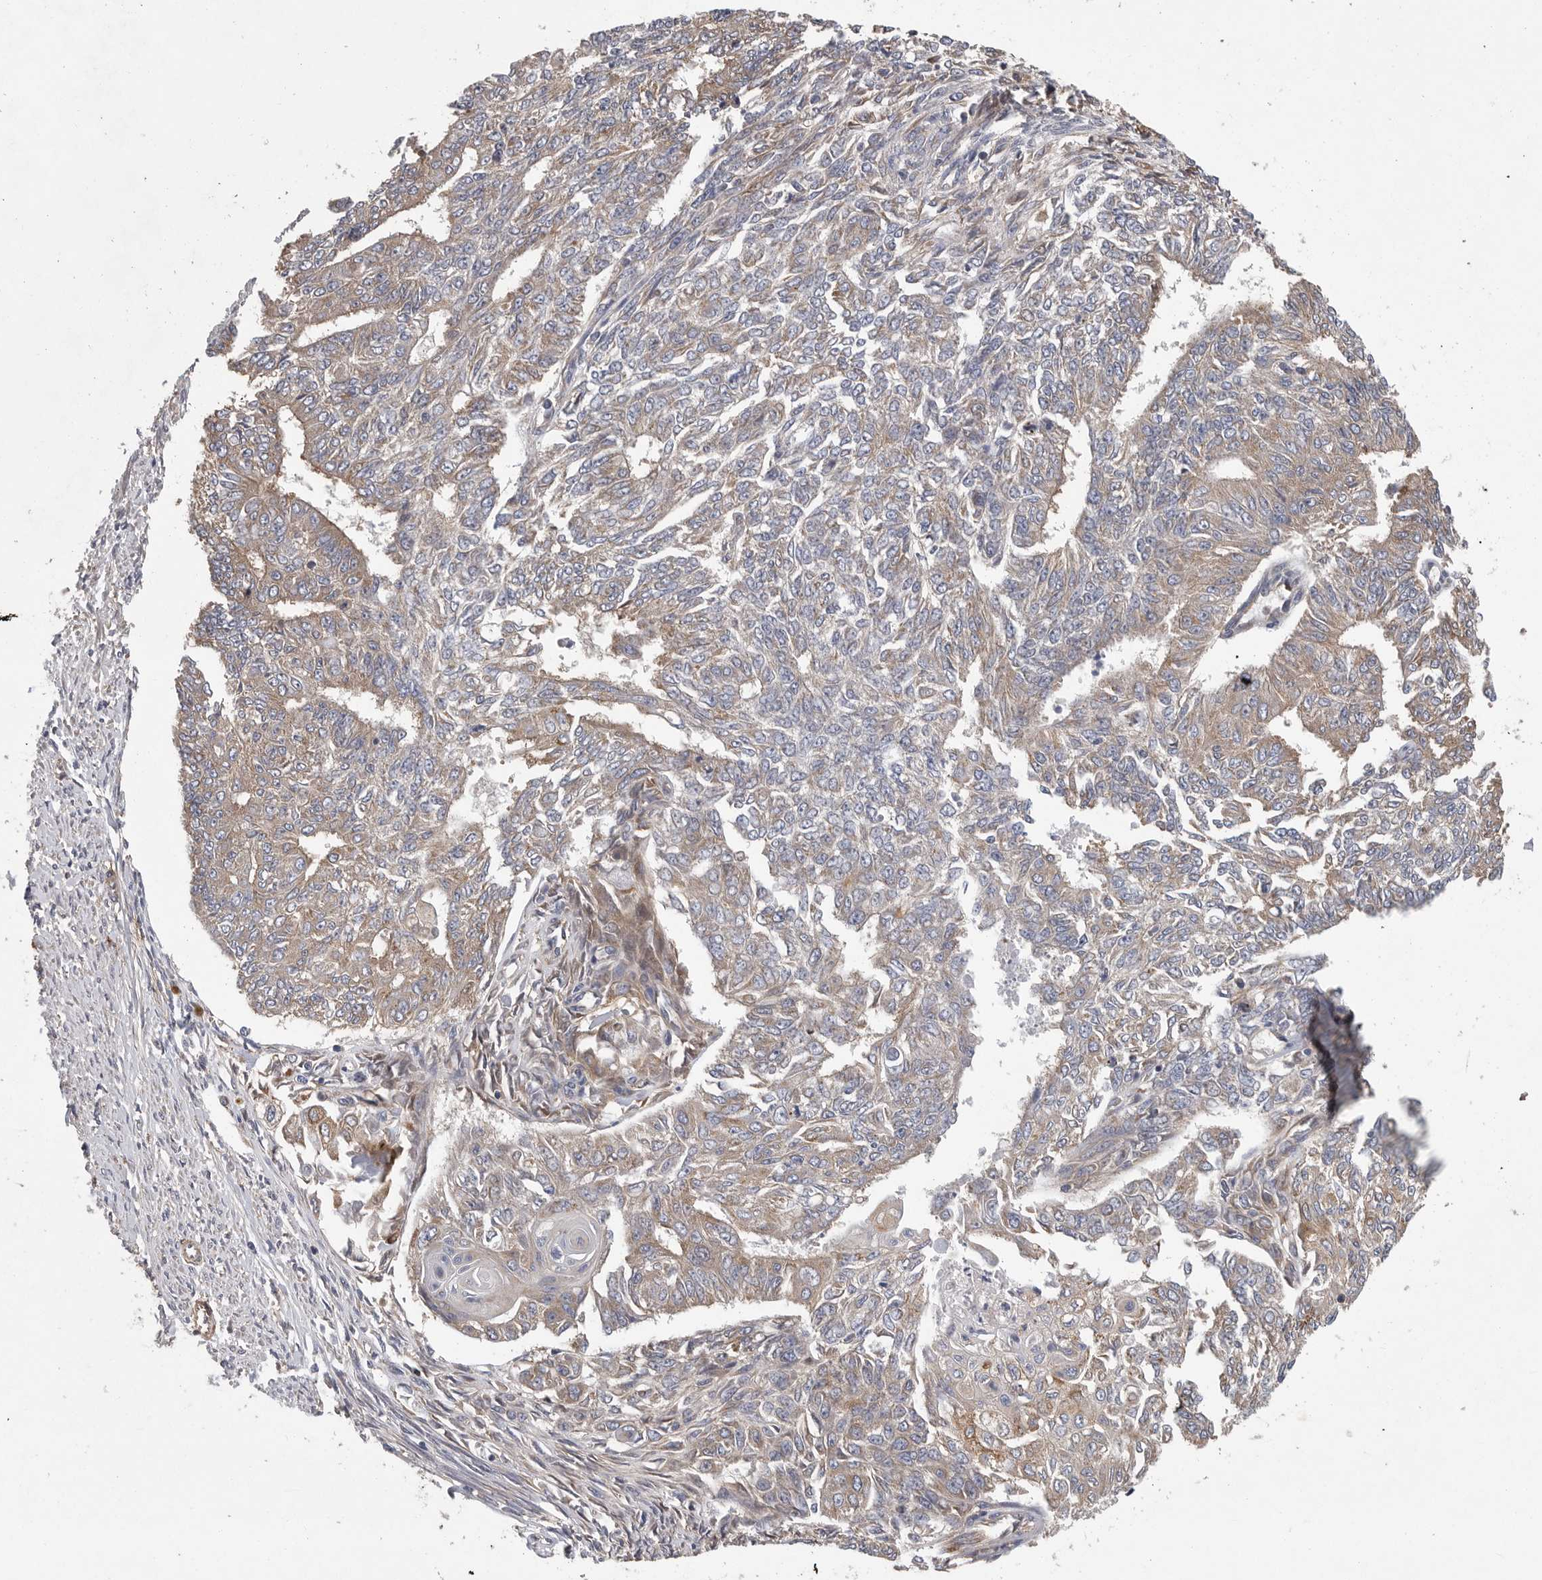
{"staining": {"intensity": "weak", "quantity": ">75%", "location": "cytoplasmic/membranous"}, "tissue": "endometrial cancer", "cell_type": "Tumor cells", "image_type": "cancer", "snomed": [{"axis": "morphology", "description": "Adenocarcinoma, NOS"}, {"axis": "topography", "description": "Endometrium"}], "caption": "Human endometrial cancer (adenocarcinoma) stained with a protein marker reveals weak staining in tumor cells.", "gene": "OXR1", "patient": {"sex": "female", "age": 32}}